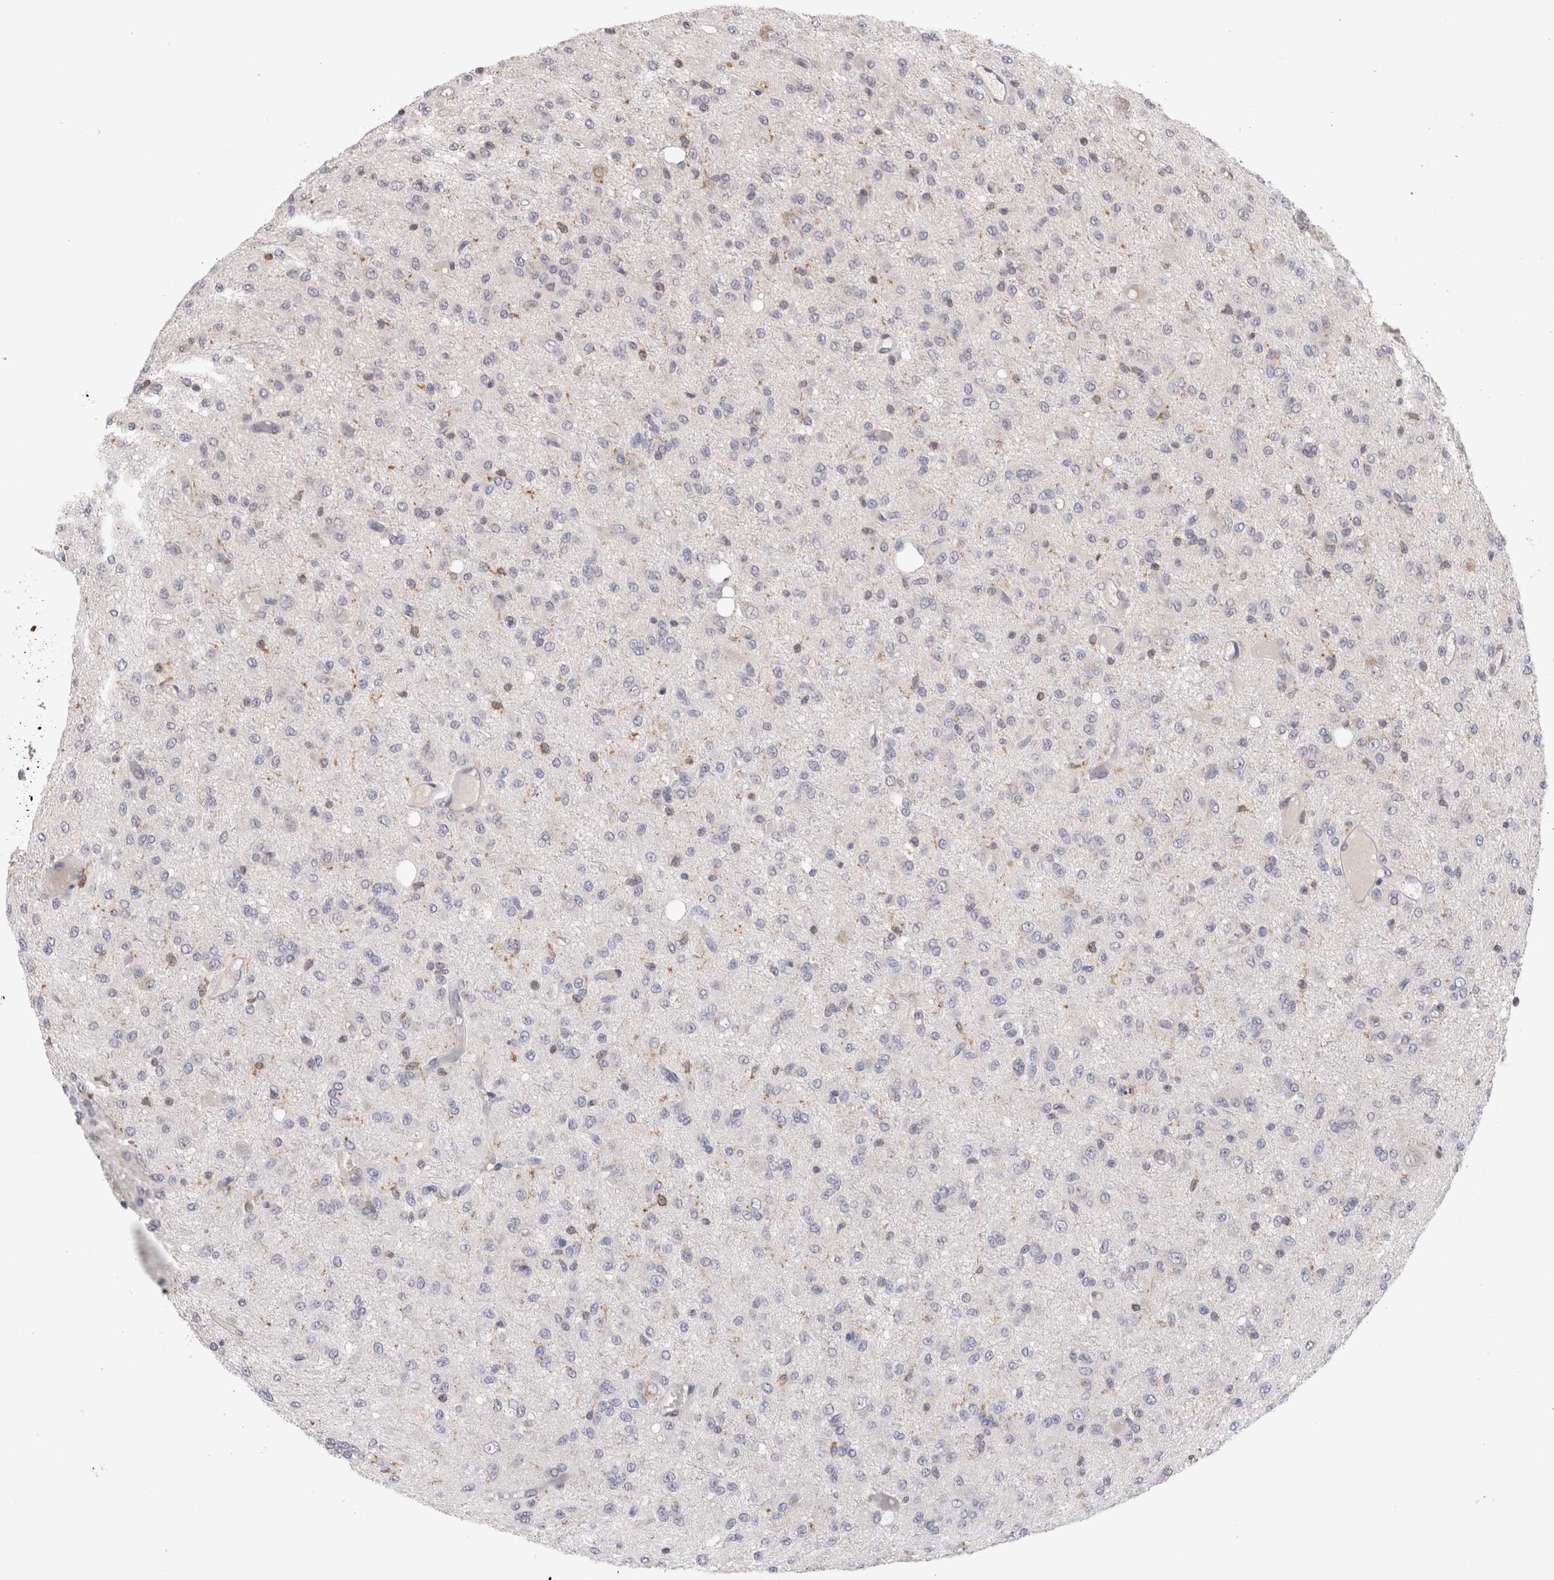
{"staining": {"intensity": "negative", "quantity": "none", "location": "none"}, "tissue": "glioma", "cell_type": "Tumor cells", "image_type": "cancer", "snomed": [{"axis": "morphology", "description": "Glioma, malignant, High grade"}, {"axis": "topography", "description": "Brain"}], "caption": "Malignant glioma (high-grade) was stained to show a protein in brown. There is no significant staining in tumor cells.", "gene": "VSIG4", "patient": {"sex": "female", "age": 59}}